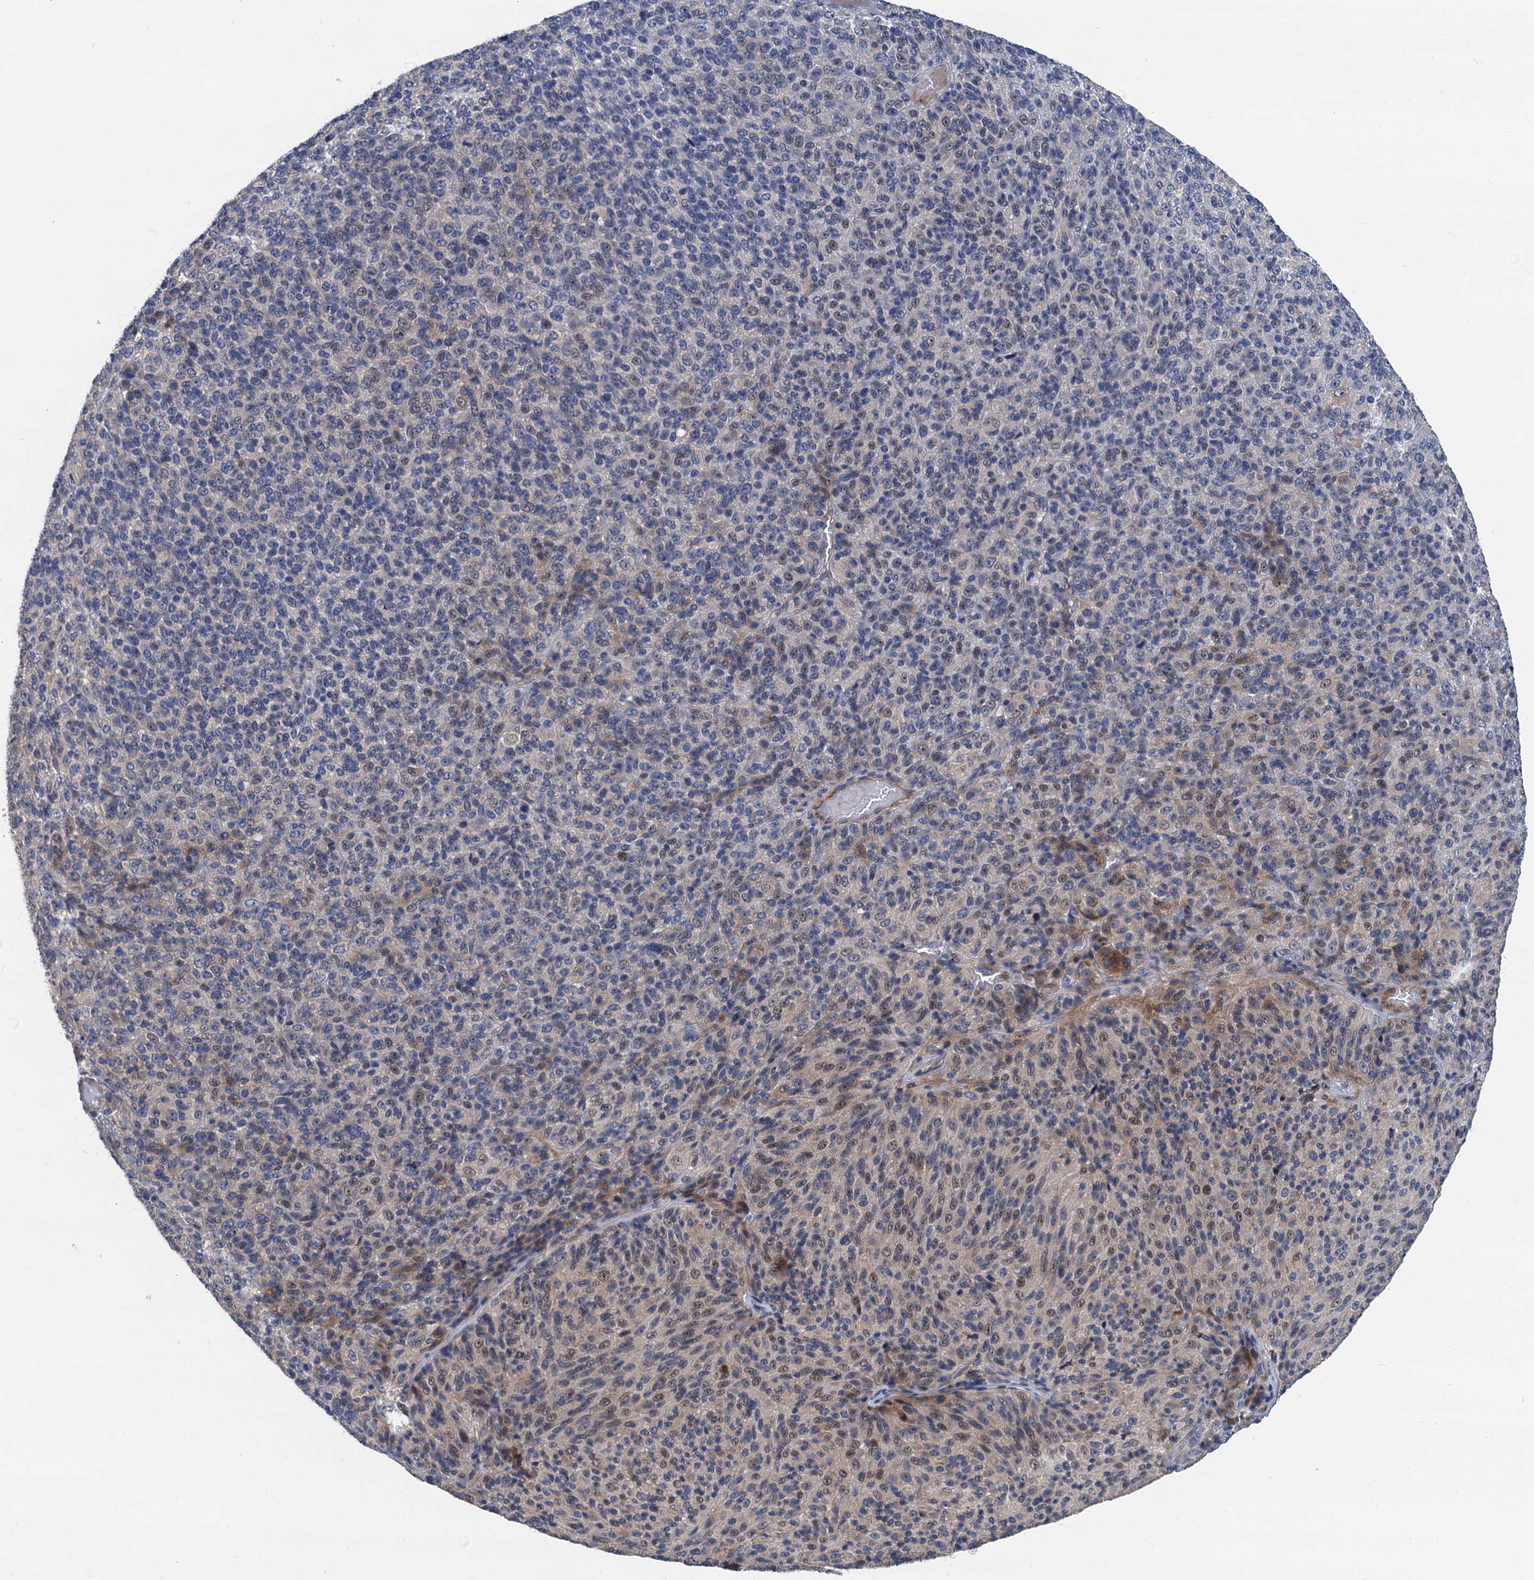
{"staining": {"intensity": "moderate", "quantity": "<25%", "location": "cytoplasmic/membranous,nuclear"}, "tissue": "melanoma", "cell_type": "Tumor cells", "image_type": "cancer", "snomed": [{"axis": "morphology", "description": "Malignant melanoma, Metastatic site"}, {"axis": "topography", "description": "Brain"}], "caption": "Melanoma tissue displays moderate cytoplasmic/membranous and nuclear expression in about <25% of tumor cells", "gene": "TRAF7", "patient": {"sex": "female", "age": 56}}